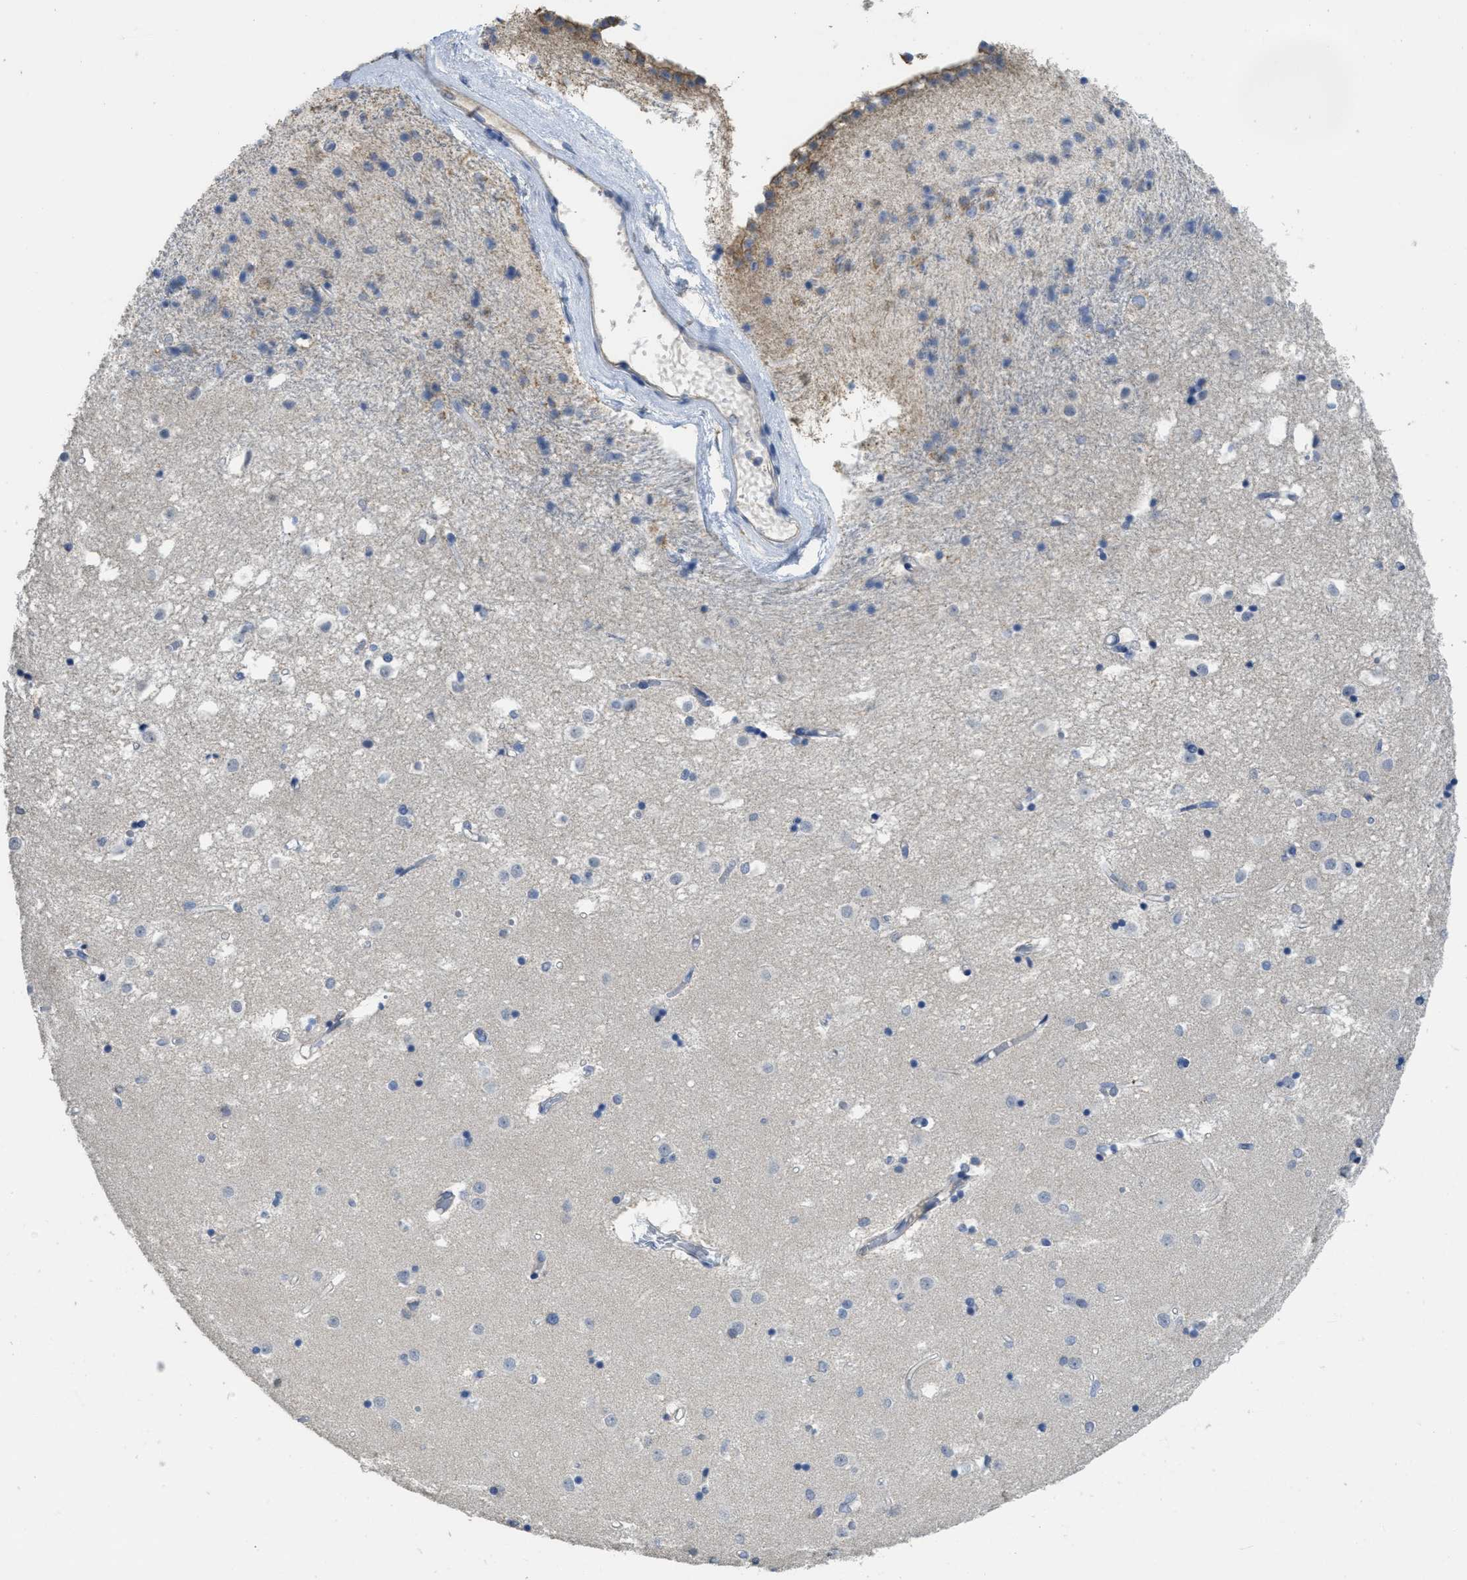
{"staining": {"intensity": "negative", "quantity": "none", "location": "none"}, "tissue": "caudate", "cell_type": "Glial cells", "image_type": "normal", "snomed": [{"axis": "morphology", "description": "Normal tissue, NOS"}, {"axis": "topography", "description": "Lateral ventricle wall"}], "caption": "DAB immunohistochemical staining of benign caudate reveals no significant positivity in glial cells.", "gene": "SFXN2", "patient": {"sex": "male", "age": 45}}